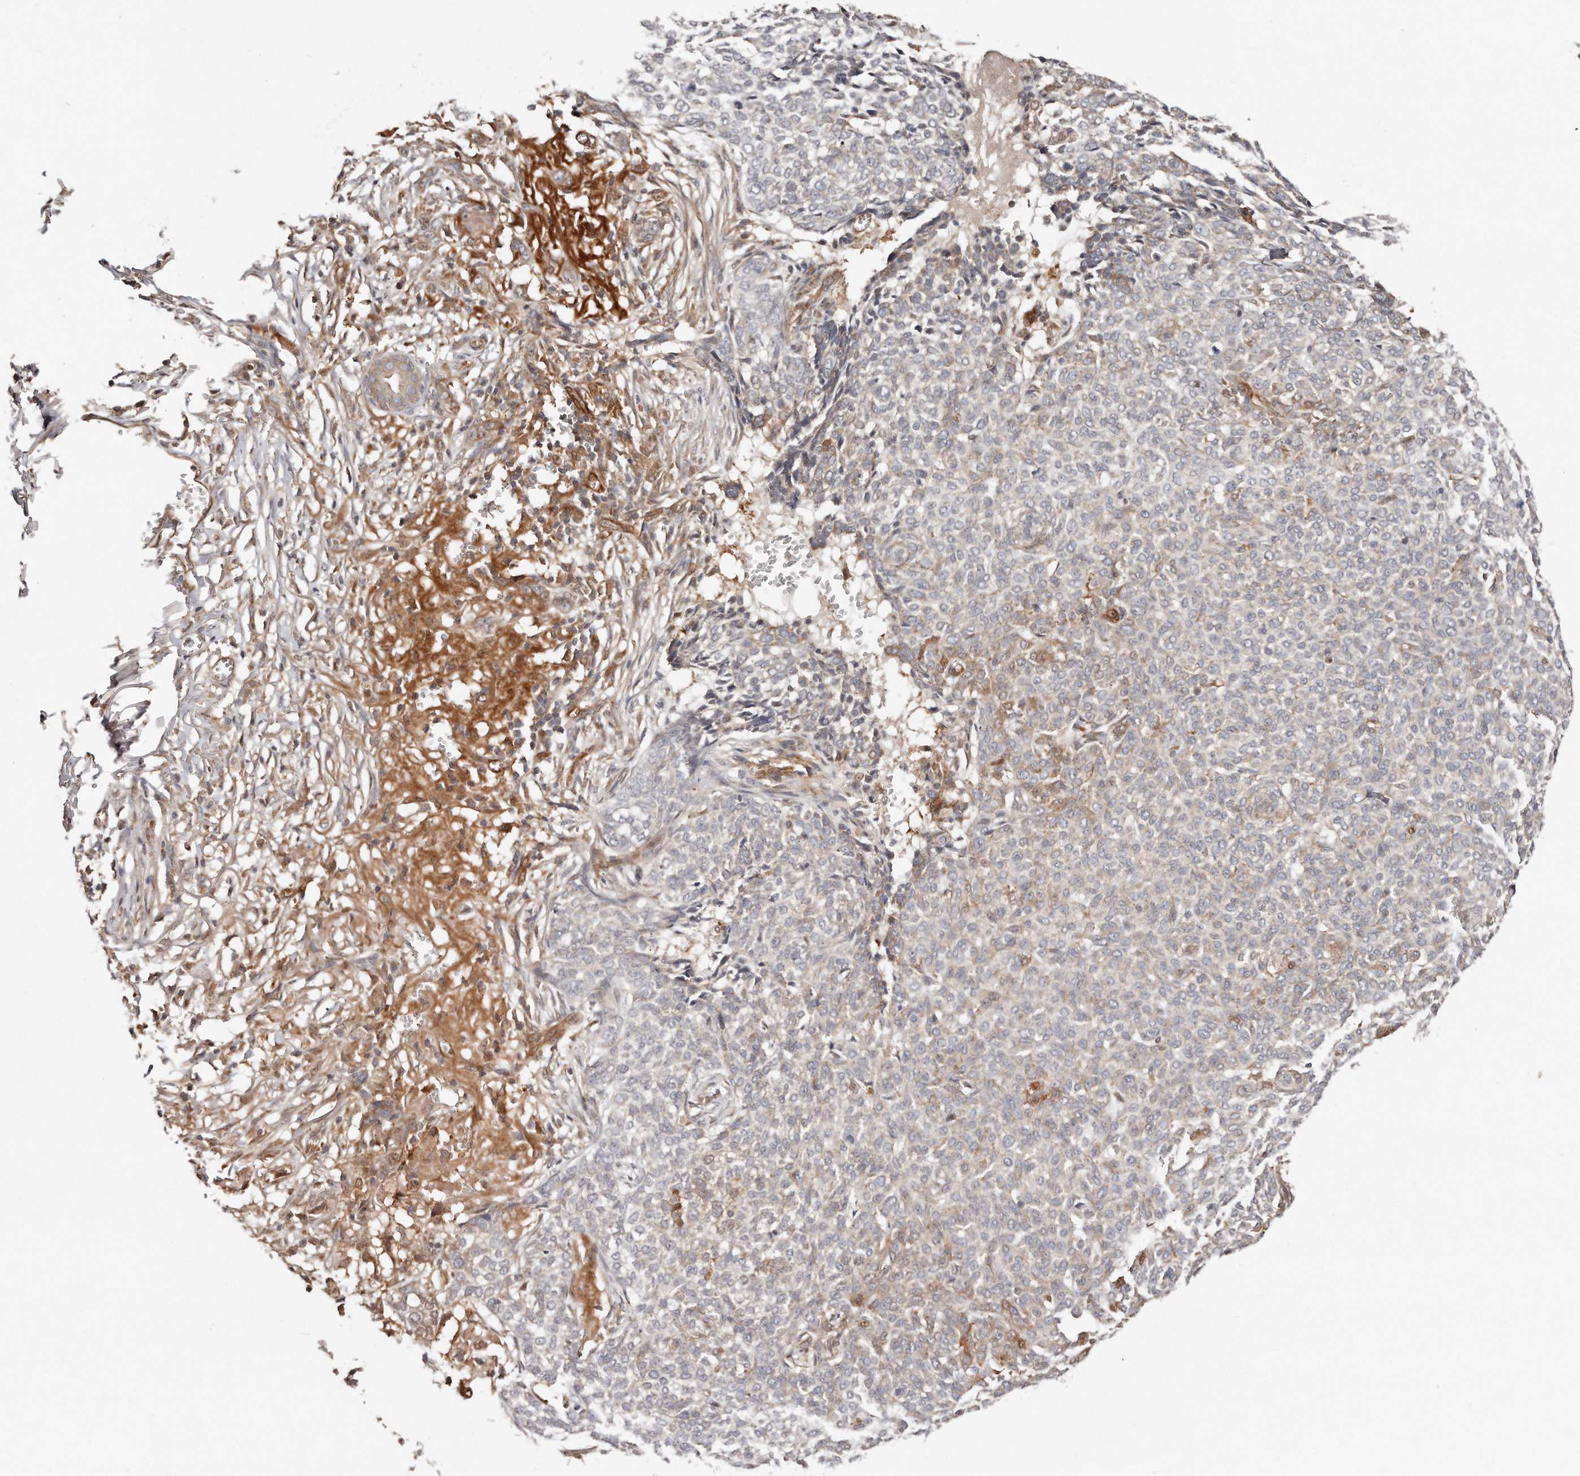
{"staining": {"intensity": "weak", "quantity": "25%-75%", "location": "cytoplasmic/membranous"}, "tissue": "skin cancer", "cell_type": "Tumor cells", "image_type": "cancer", "snomed": [{"axis": "morphology", "description": "Basal cell carcinoma"}, {"axis": "topography", "description": "Skin"}], "caption": "Protein analysis of skin cancer tissue exhibits weak cytoplasmic/membranous expression in approximately 25%-75% of tumor cells.", "gene": "GBP4", "patient": {"sex": "male", "age": 85}}